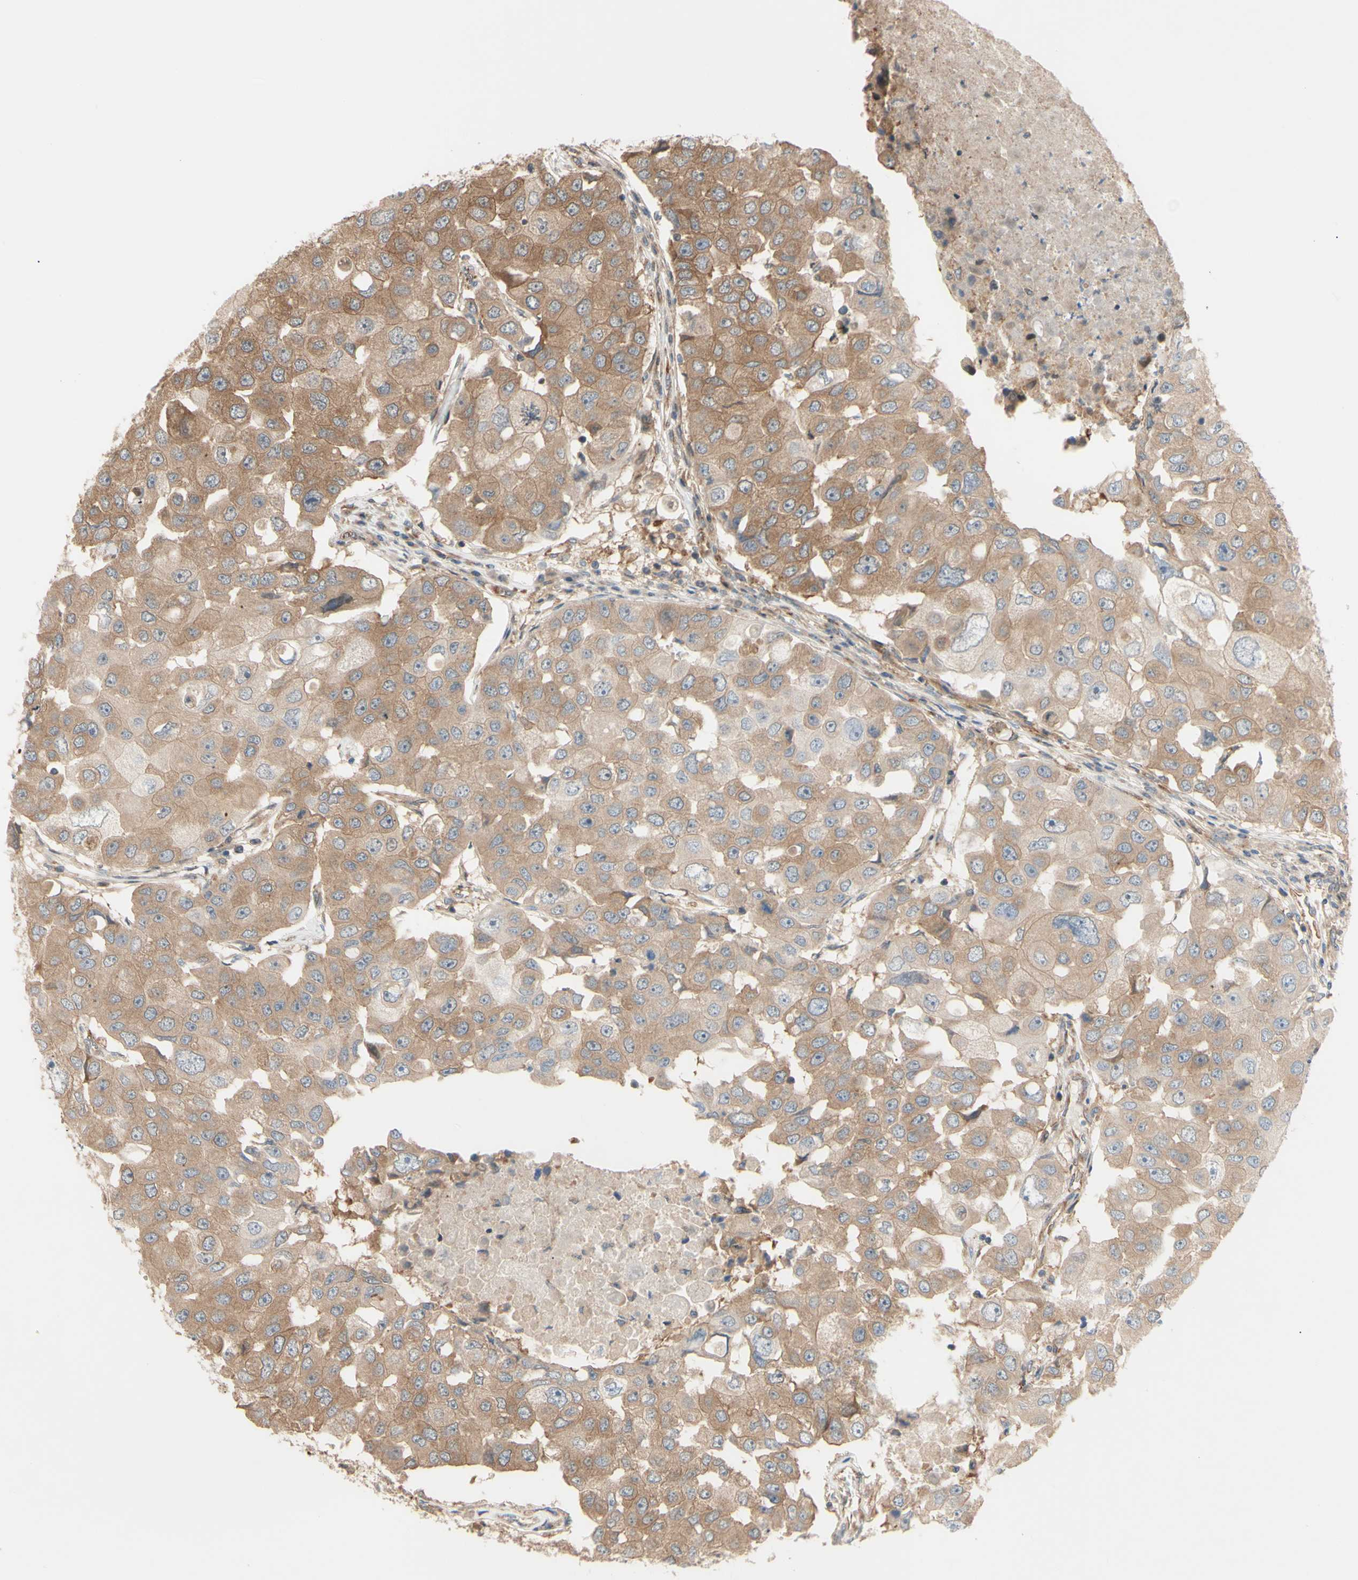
{"staining": {"intensity": "moderate", "quantity": ">75%", "location": "cytoplasmic/membranous"}, "tissue": "breast cancer", "cell_type": "Tumor cells", "image_type": "cancer", "snomed": [{"axis": "morphology", "description": "Duct carcinoma"}, {"axis": "topography", "description": "Breast"}], "caption": "DAB (3,3'-diaminobenzidine) immunohistochemical staining of human breast cancer demonstrates moderate cytoplasmic/membranous protein expression in about >75% of tumor cells. (IHC, brightfield microscopy, high magnification).", "gene": "DYNLRB1", "patient": {"sex": "female", "age": 27}}